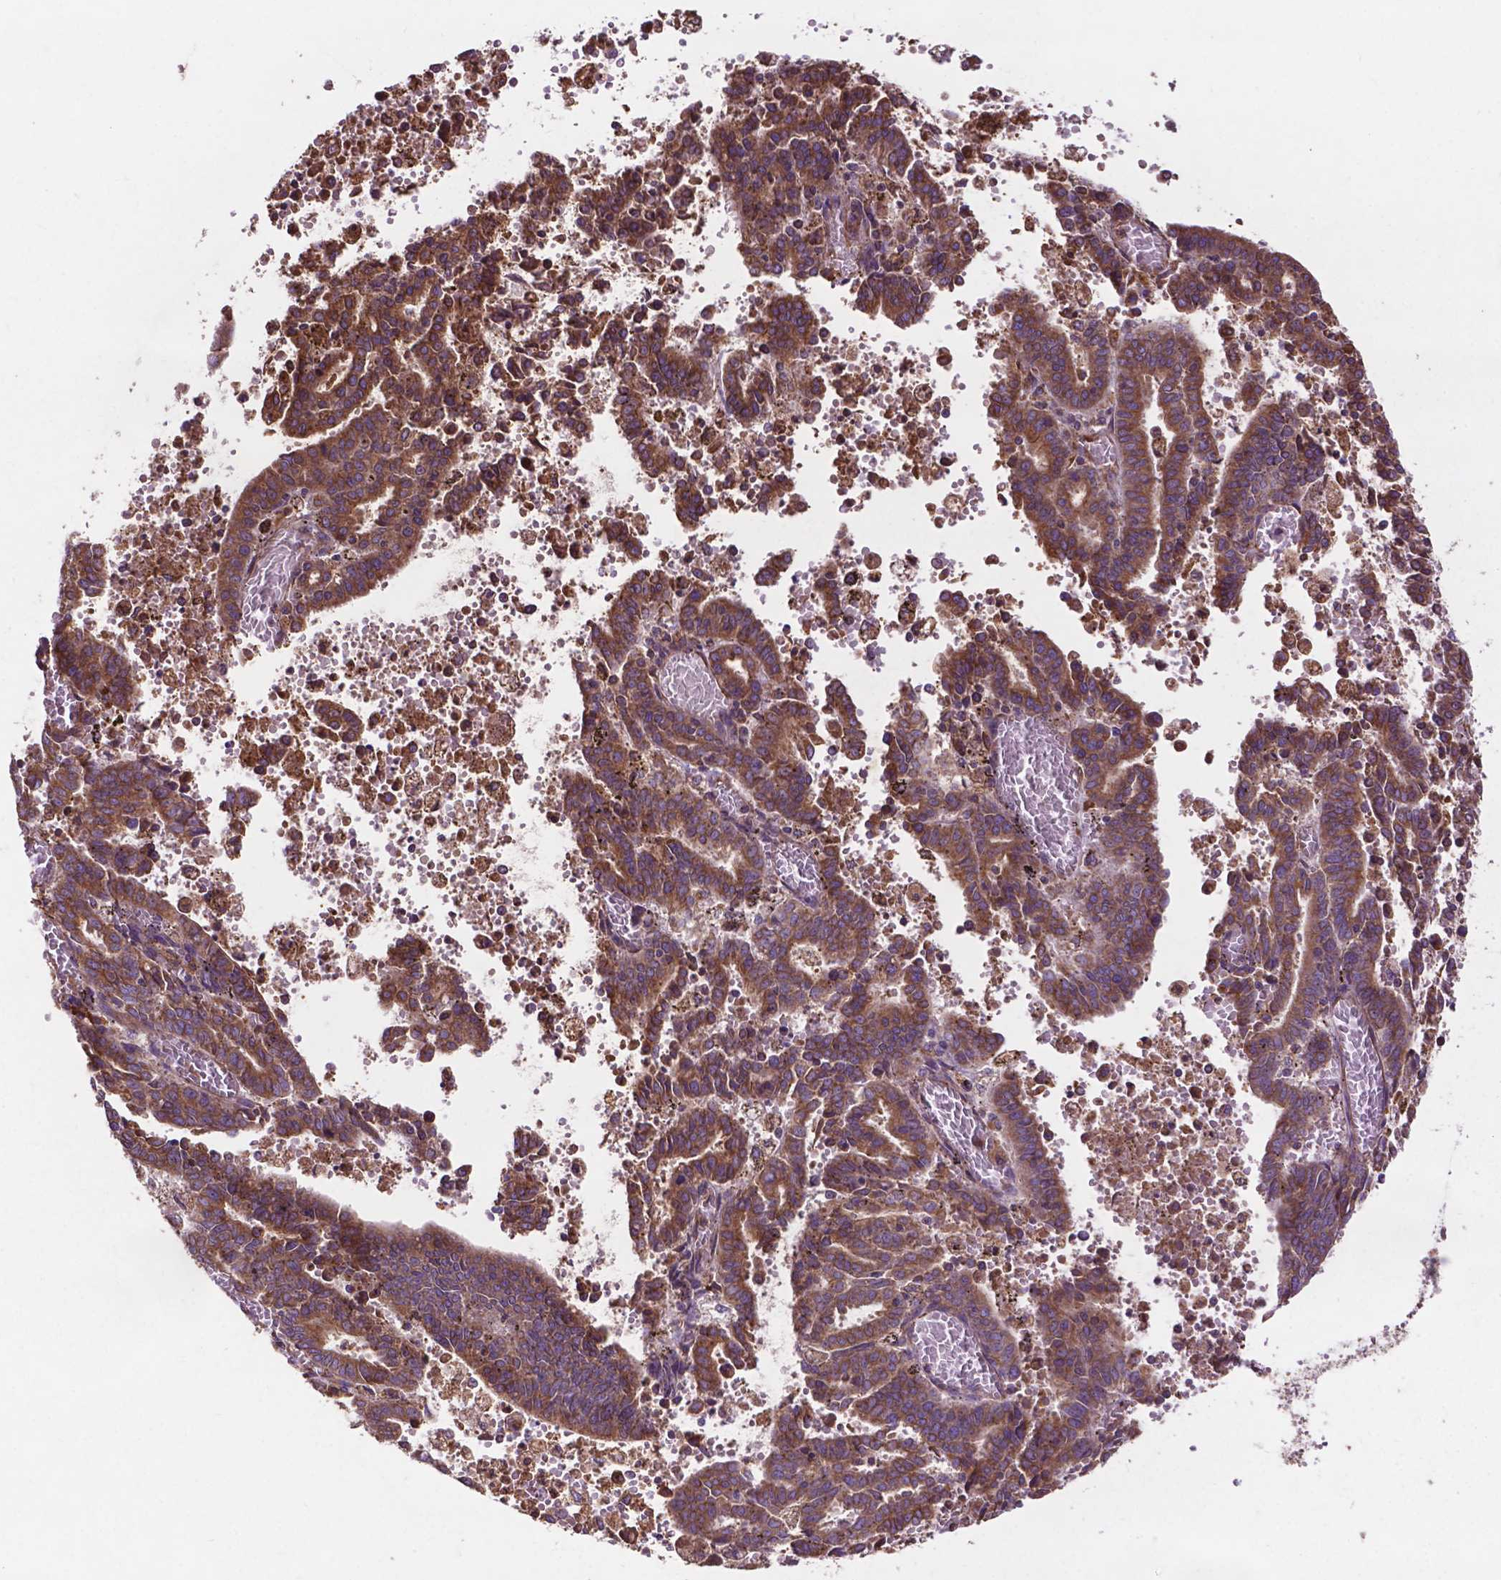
{"staining": {"intensity": "moderate", "quantity": ">75%", "location": "cytoplasmic/membranous"}, "tissue": "endometrial cancer", "cell_type": "Tumor cells", "image_type": "cancer", "snomed": [{"axis": "morphology", "description": "Adenocarcinoma, NOS"}, {"axis": "topography", "description": "Uterus"}], "caption": "Immunohistochemical staining of endometrial cancer exhibits moderate cytoplasmic/membranous protein staining in about >75% of tumor cells.", "gene": "CCDC71L", "patient": {"sex": "female", "age": 83}}